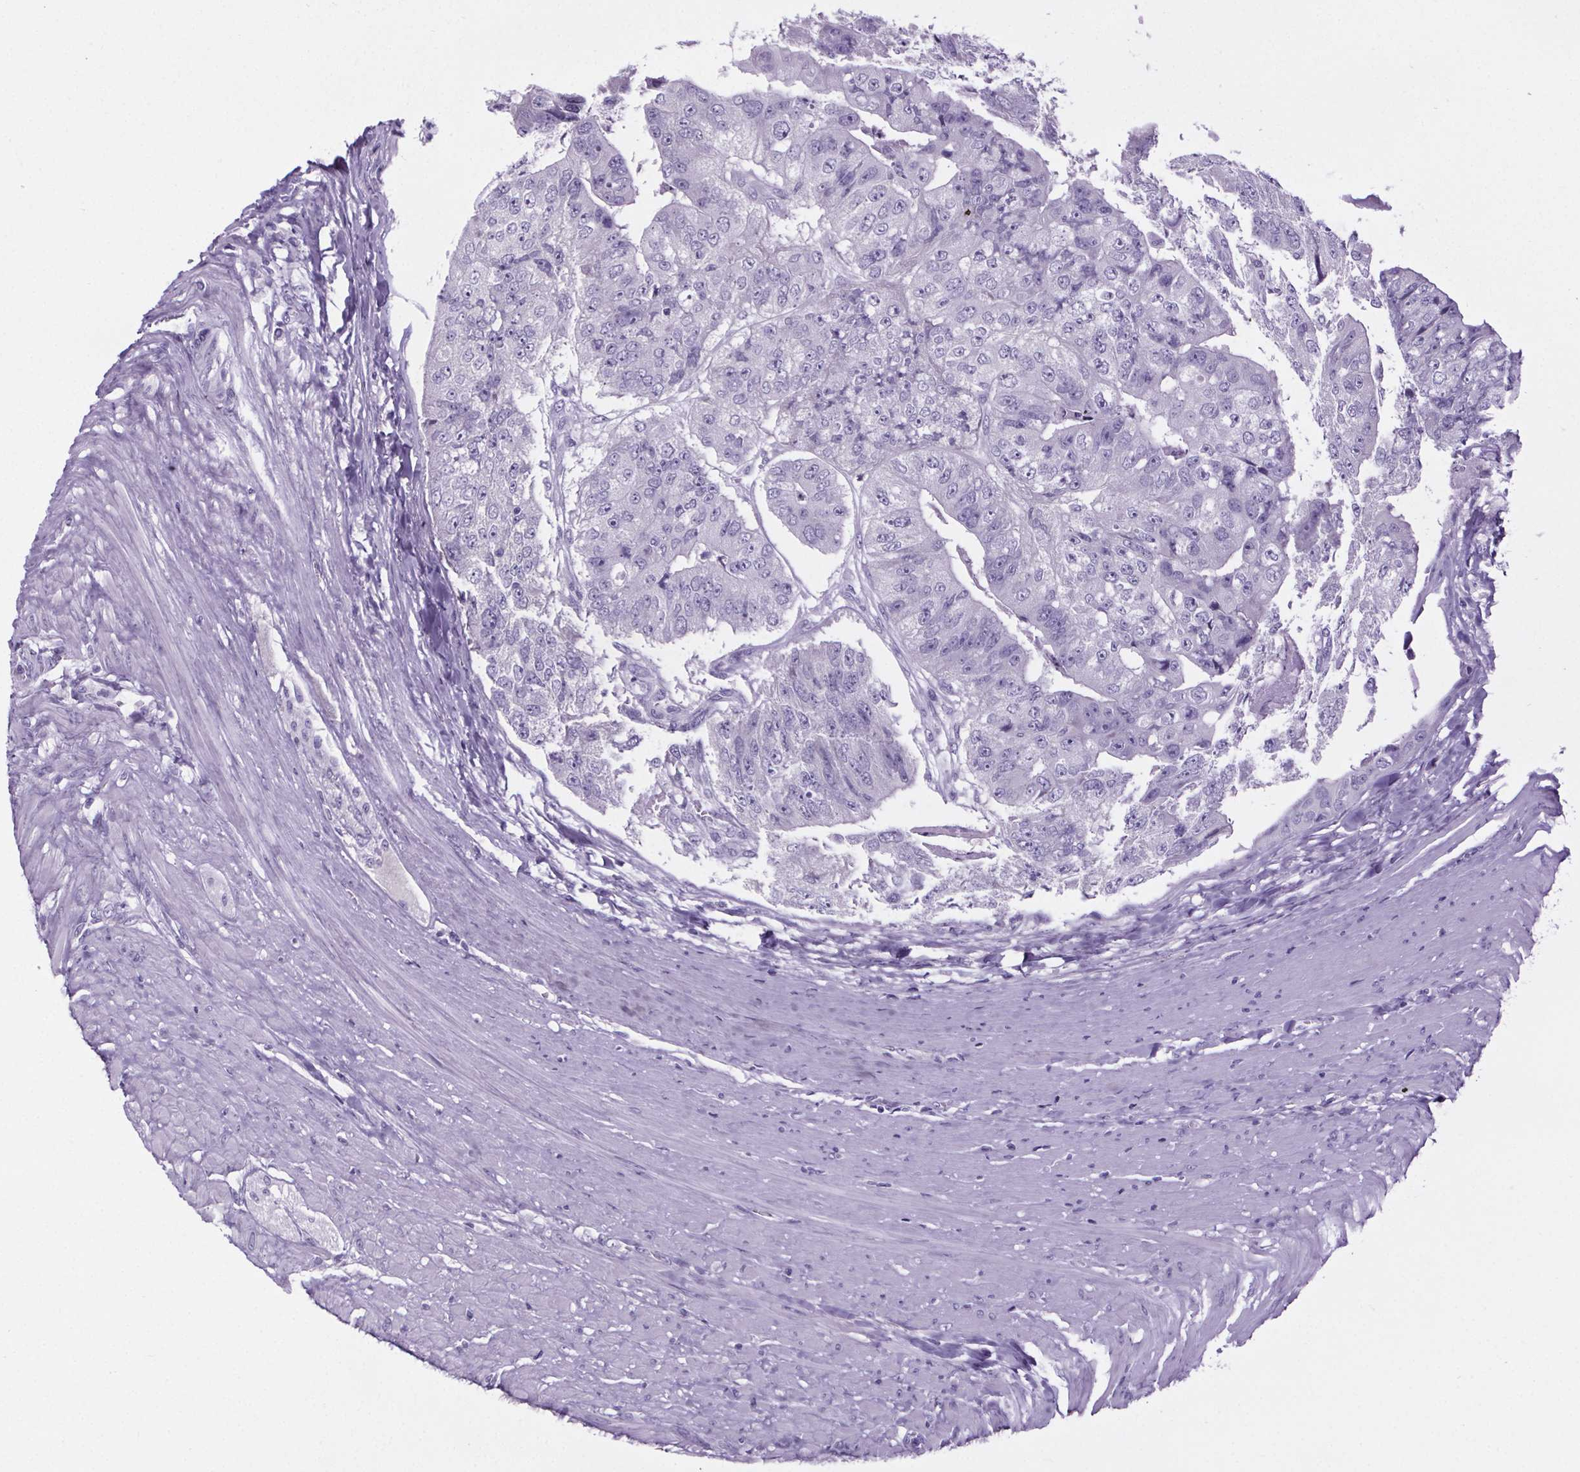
{"staining": {"intensity": "negative", "quantity": "none", "location": "none"}, "tissue": "colorectal cancer", "cell_type": "Tumor cells", "image_type": "cancer", "snomed": [{"axis": "morphology", "description": "Adenocarcinoma, NOS"}, {"axis": "topography", "description": "Colon"}], "caption": "Immunohistochemistry (IHC) micrograph of human colorectal adenocarcinoma stained for a protein (brown), which shows no staining in tumor cells.", "gene": "CUBN", "patient": {"sex": "female", "age": 67}}